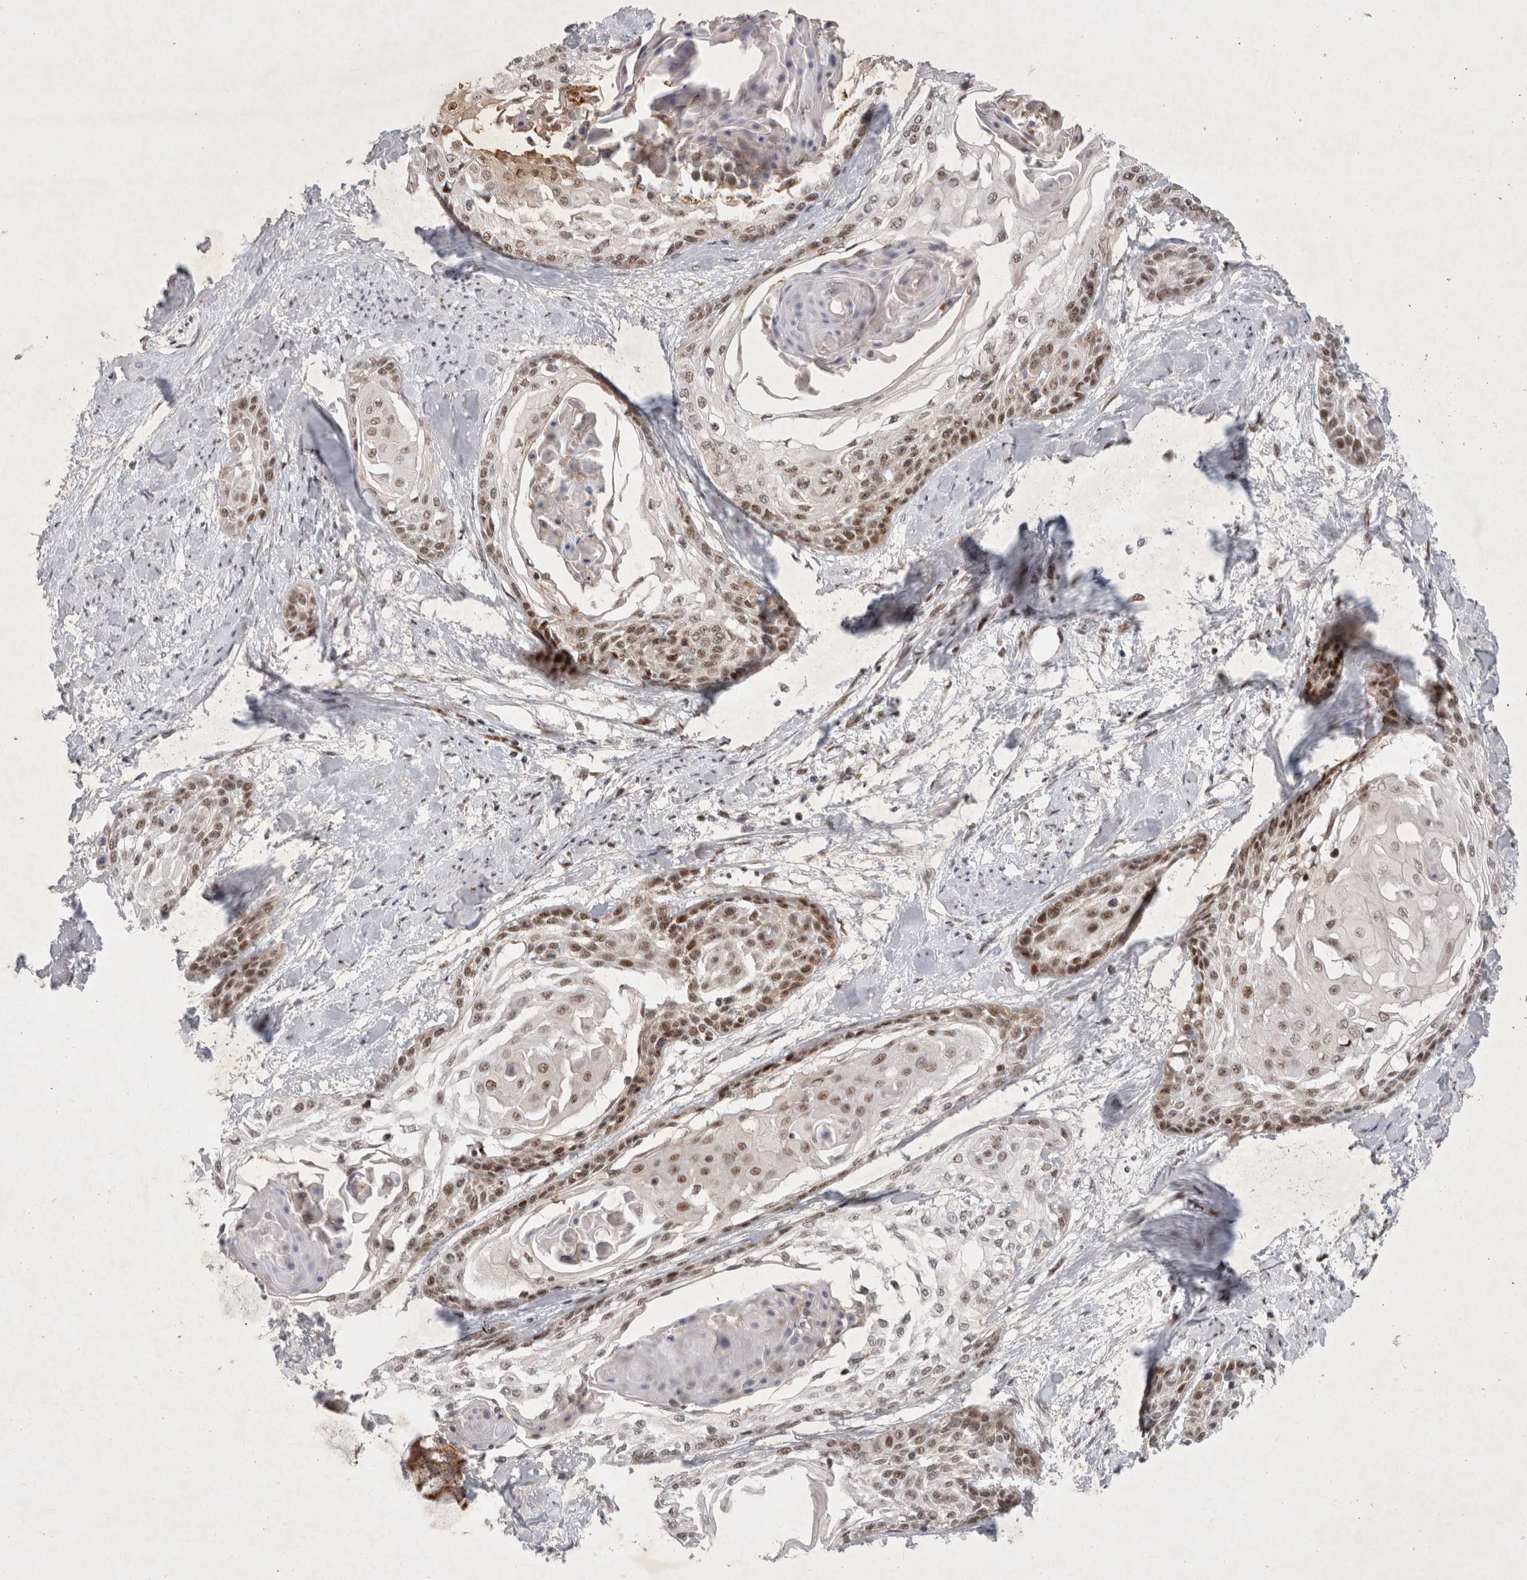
{"staining": {"intensity": "moderate", "quantity": ">75%", "location": "nuclear"}, "tissue": "cervical cancer", "cell_type": "Tumor cells", "image_type": "cancer", "snomed": [{"axis": "morphology", "description": "Squamous cell carcinoma, NOS"}, {"axis": "topography", "description": "Cervix"}], "caption": "Human cervical squamous cell carcinoma stained for a protein (brown) demonstrates moderate nuclear positive staining in approximately >75% of tumor cells.", "gene": "MRPL37", "patient": {"sex": "female", "age": 57}}